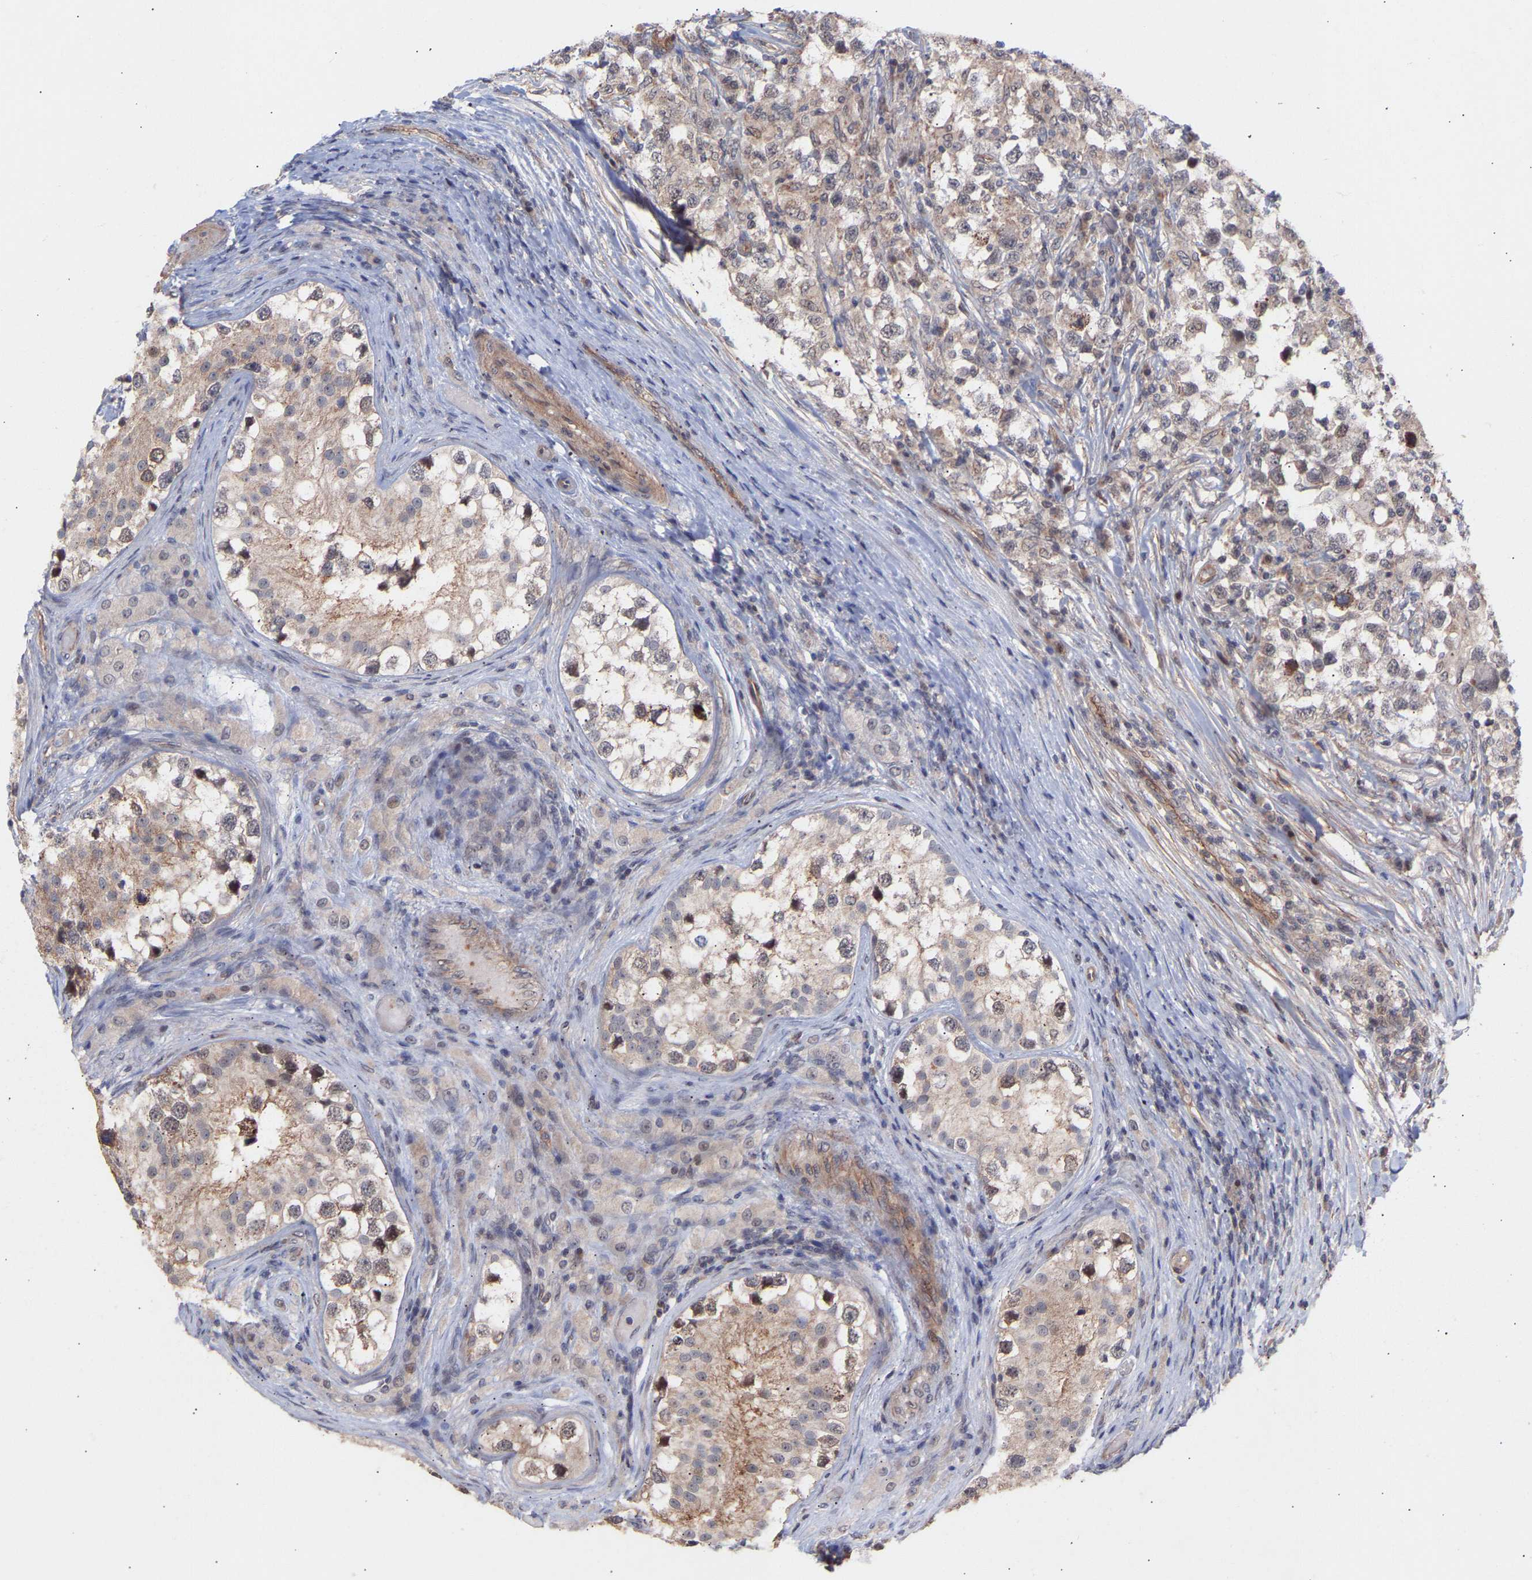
{"staining": {"intensity": "weak", "quantity": "<25%", "location": "cytoplasmic/membranous"}, "tissue": "testis cancer", "cell_type": "Tumor cells", "image_type": "cancer", "snomed": [{"axis": "morphology", "description": "Carcinoma, Embryonal, NOS"}, {"axis": "topography", "description": "Testis"}], "caption": "IHC histopathology image of embryonal carcinoma (testis) stained for a protein (brown), which displays no positivity in tumor cells.", "gene": "PDLIM5", "patient": {"sex": "male", "age": 21}}